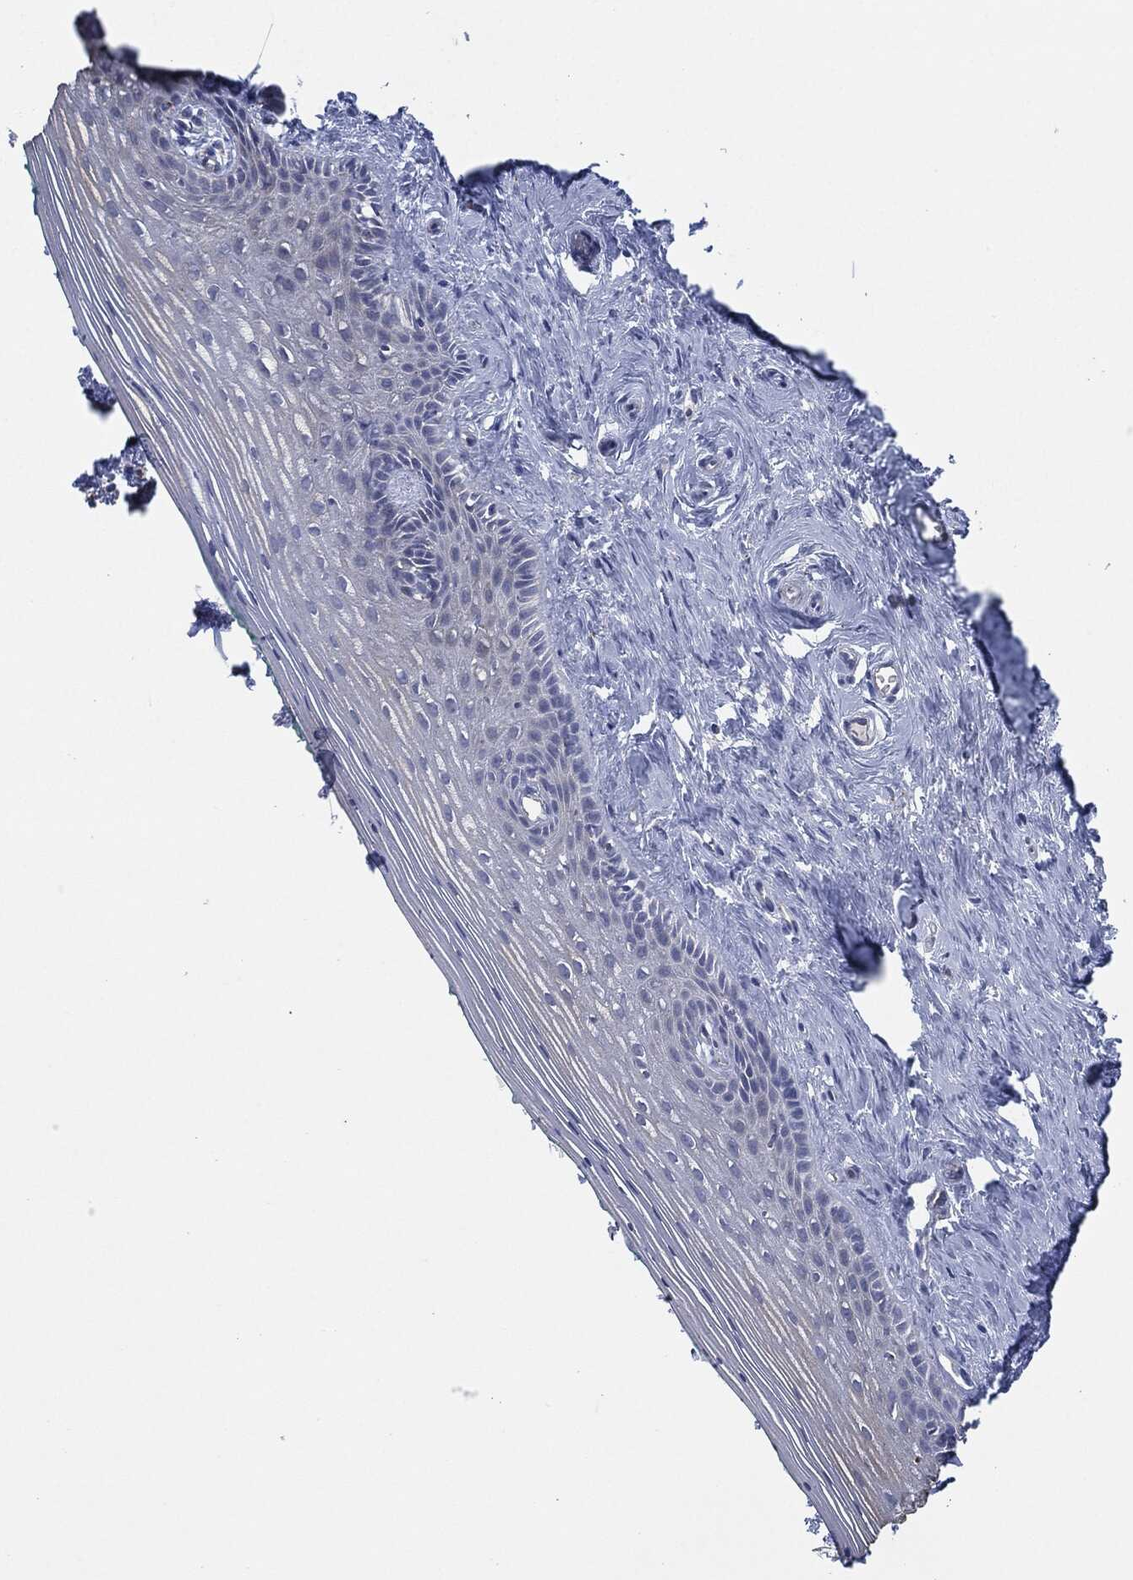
{"staining": {"intensity": "strong", "quantity": "<25%", "location": "cytoplasmic/membranous"}, "tissue": "vagina", "cell_type": "Squamous epithelial cells", "image_type": "normal", "snomed": [{"axis": "morphology", "description": "Normal tissue, NOS"}, {"axis": "topography", "description": "Vagina"}], "caption": "A histopathology image showing strong cytoplasmic/membranous expression in about <25% of squamous epithelial cells in unremarkable vagina, as visualized by brown immunohistochemical staining.", "gene": "SHROOM2", "patient": {"sex": "female", "age": 45}}